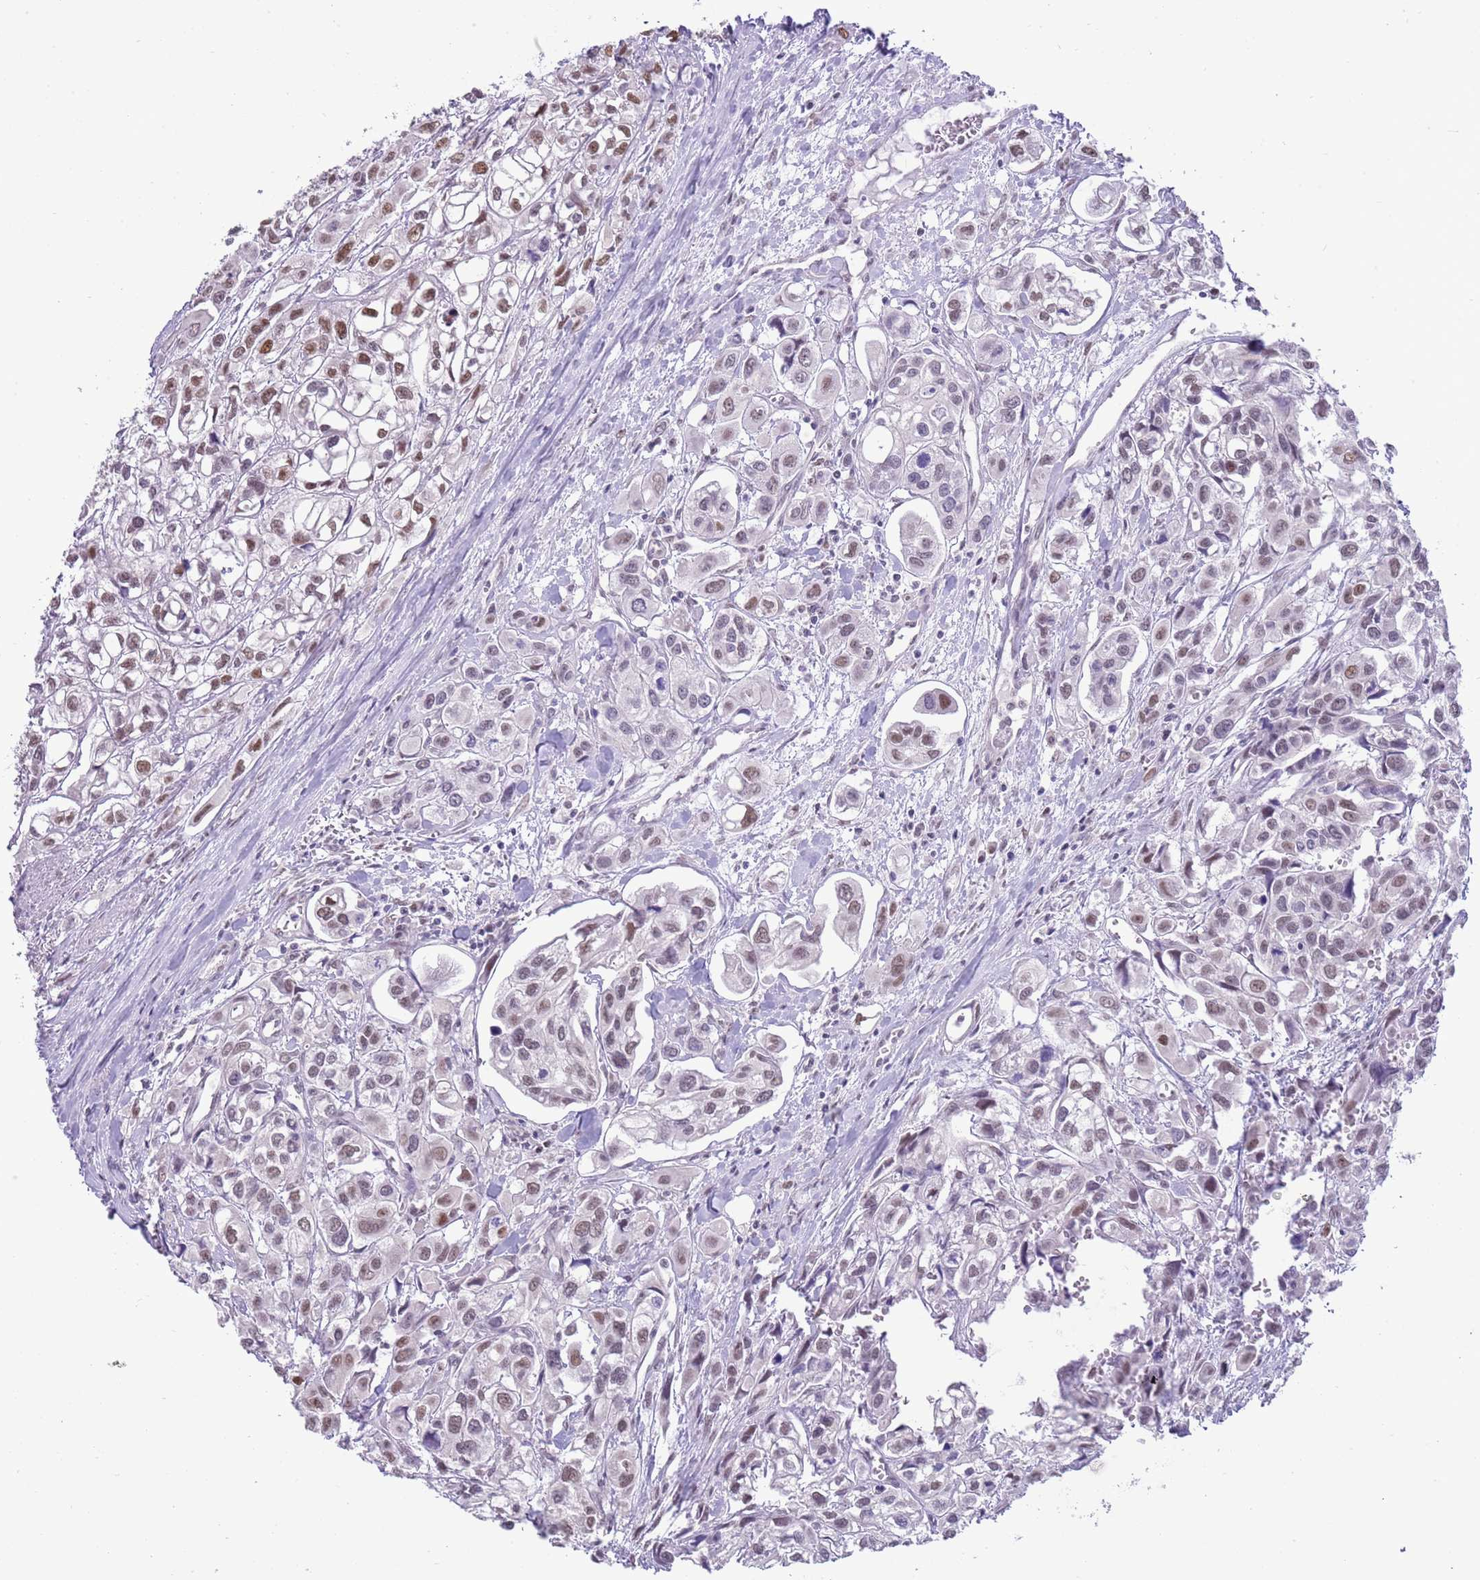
{"staining": {"intensity": "moderate", "quantity": "25%-75%", "location": "nuclear"}, "tissue": "urothelial cancer", "cell_type": "Tumor cells", "image_type": "cancer", "snomed": [{"axis": "morphology", "description": "Urothelial carcinoma, High grade"}, {"axis": "topography", "description": "Urinary bladder"}], "caption": "IHC of human high-grade urothelial carcinoma reveals medium levels of moderate nuclear staining in about 25%-75% of tumor cells. Nuclei are stained in blue.", "gene": "PPP1R17", "patient": {"sex": "male", "age": 67}}